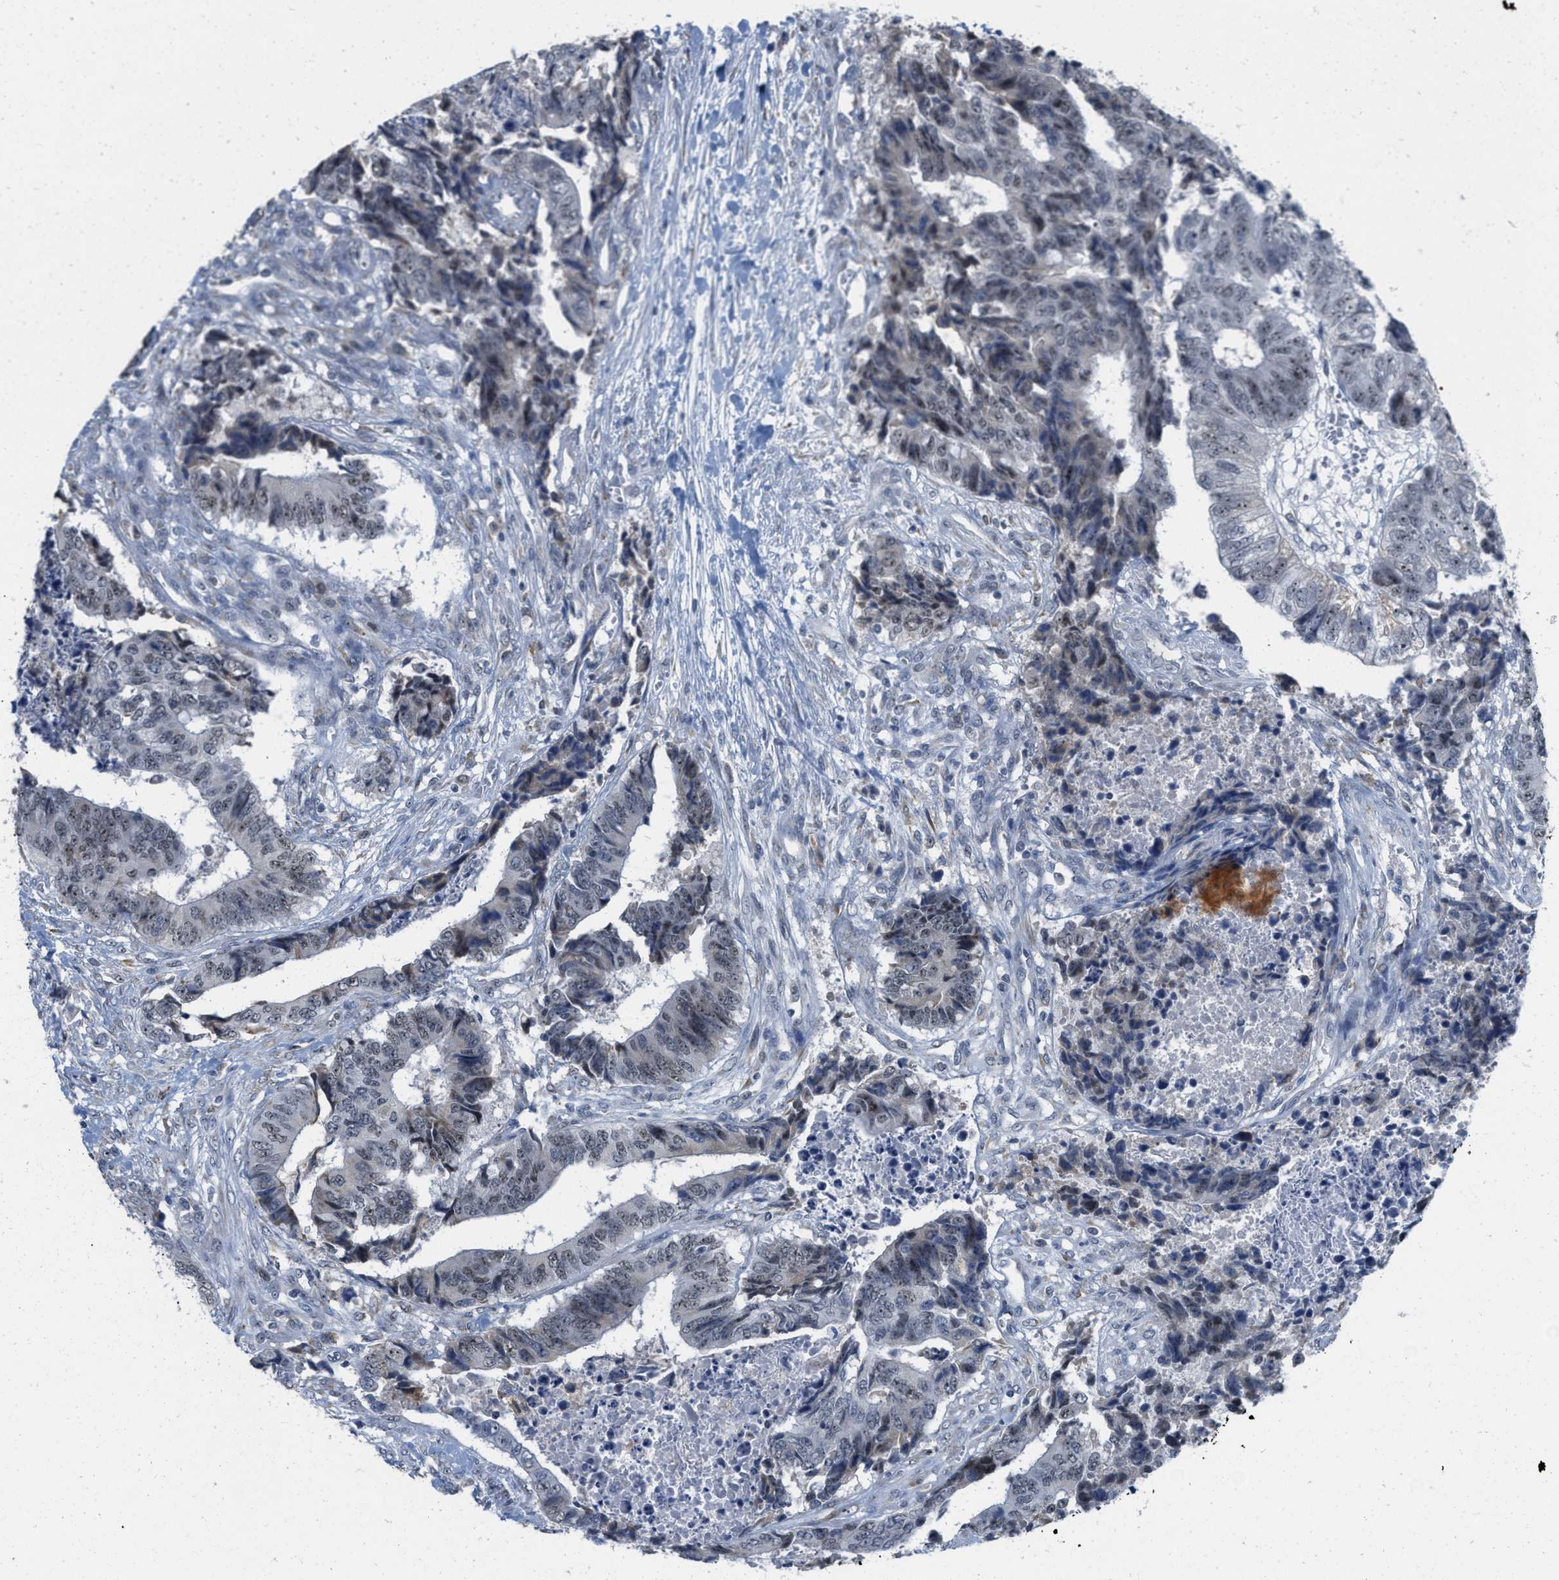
{"staining": {"intensity": "weak", "quantity": "25%-75%", "location": "nuclear"}, "tissue": "colorectal cancer", "cell_type": "Tumor cells", "image_type": "cancer", "snomed": [{"axis": "morphology", "description": "Adenocarcinoma, NOS"}, {"axis": "topography", "description": "Rectum"}], "caption": "Human colorectal cancer stained with a brown dye reveals weak nuclear positive staining in approximately 25%-75% of tumor cells.", "gene": "ELAC2", "patient": {"sex": "male", "age": 84}}